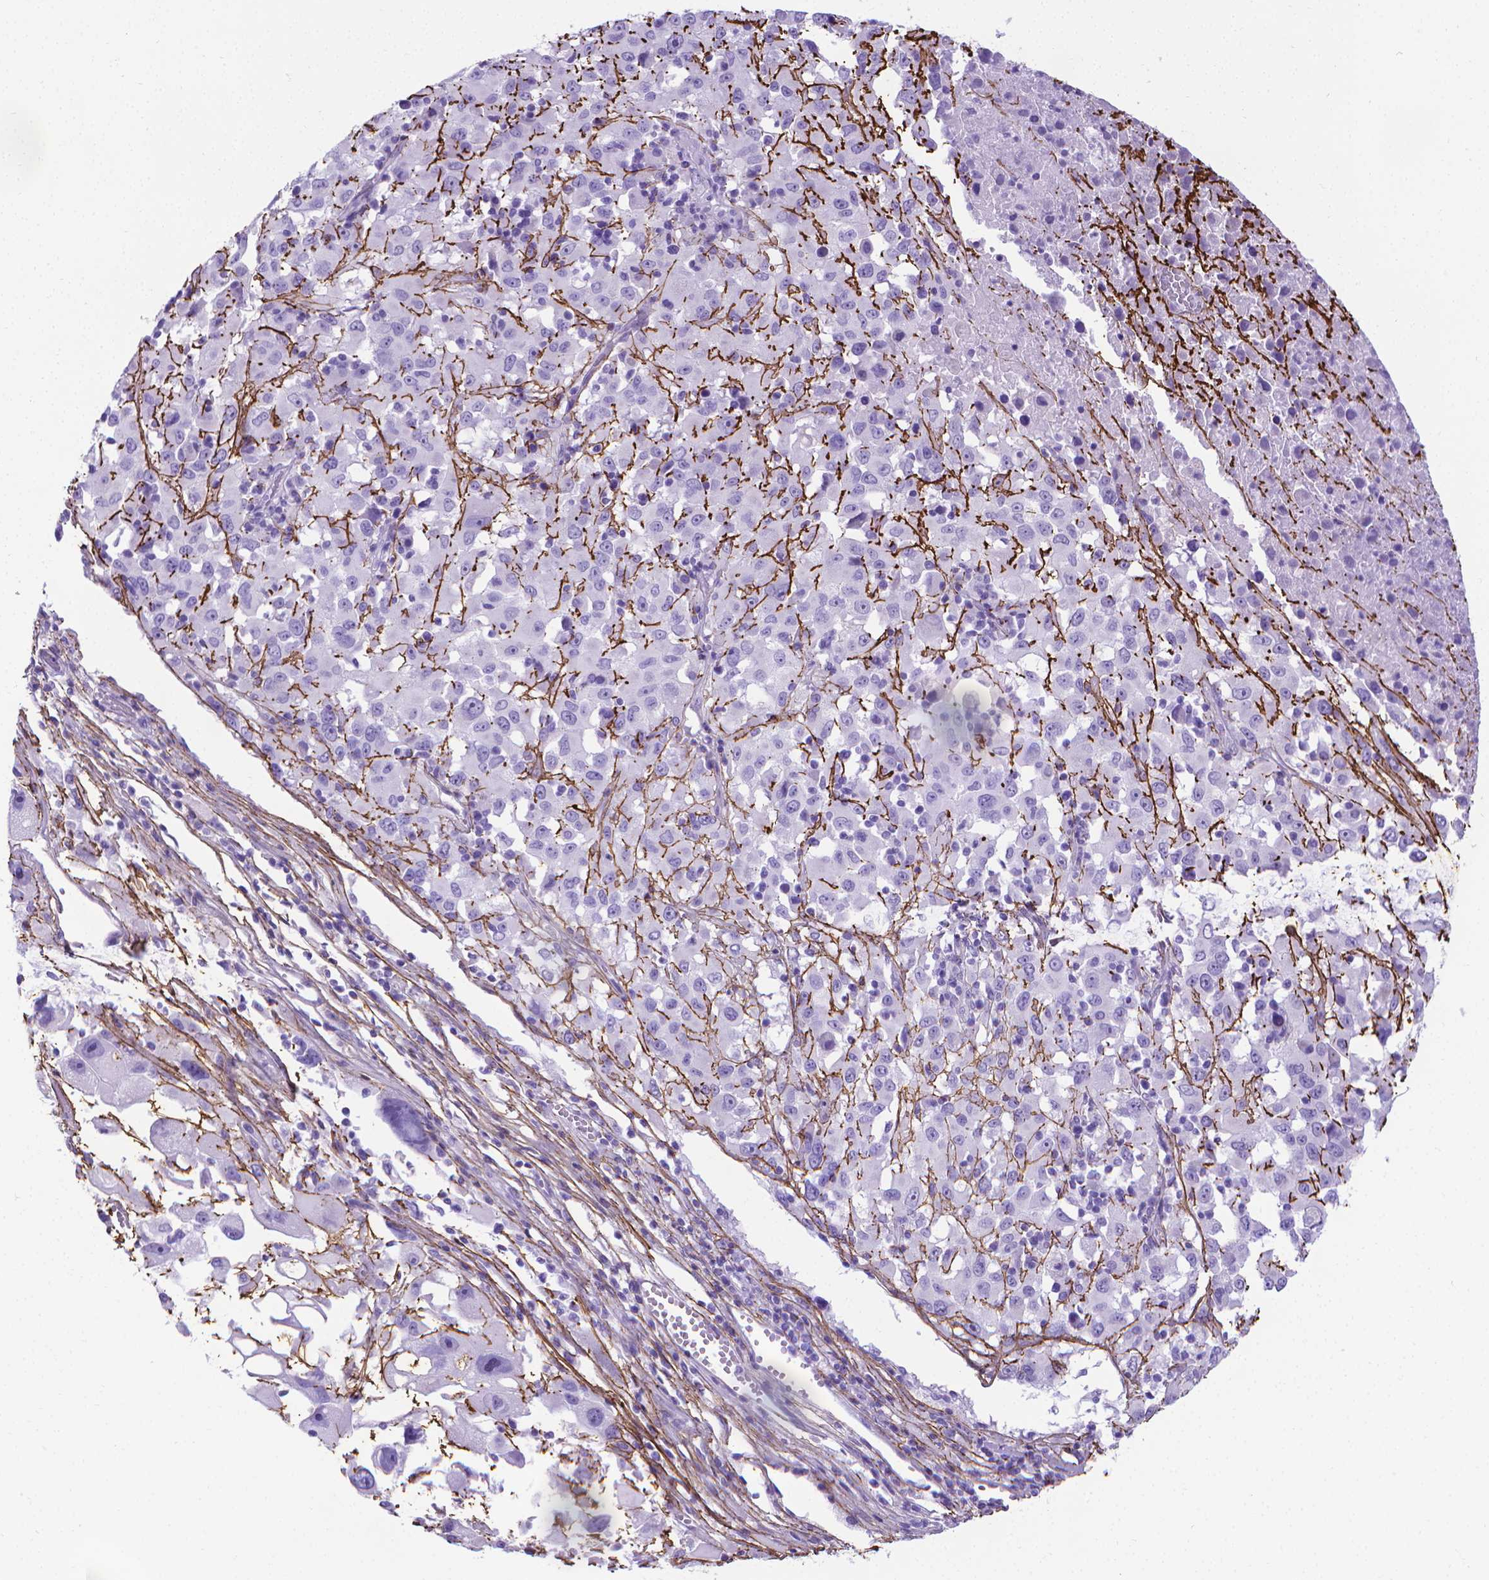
{"staining": {"intensity": "negative", "quantity": "none", "location": "none"}, "tissue": "melanoma", "cell_type": "Tumor cells", "image_type": "cancer", "snomed": [{"axis": "morphology", "description": "Malignant melanoma, Metastatic site"}, {"axis": "topography", "description": "Soft tissue"}], "caption": "The immunohistochemistry (IHC) histopathology image has no significant positivity in tumor cells of malignant melanoma (metastatic site) tissue.", "gene": "MFAP2", "patient": {"sex": "male", "age": 50}}